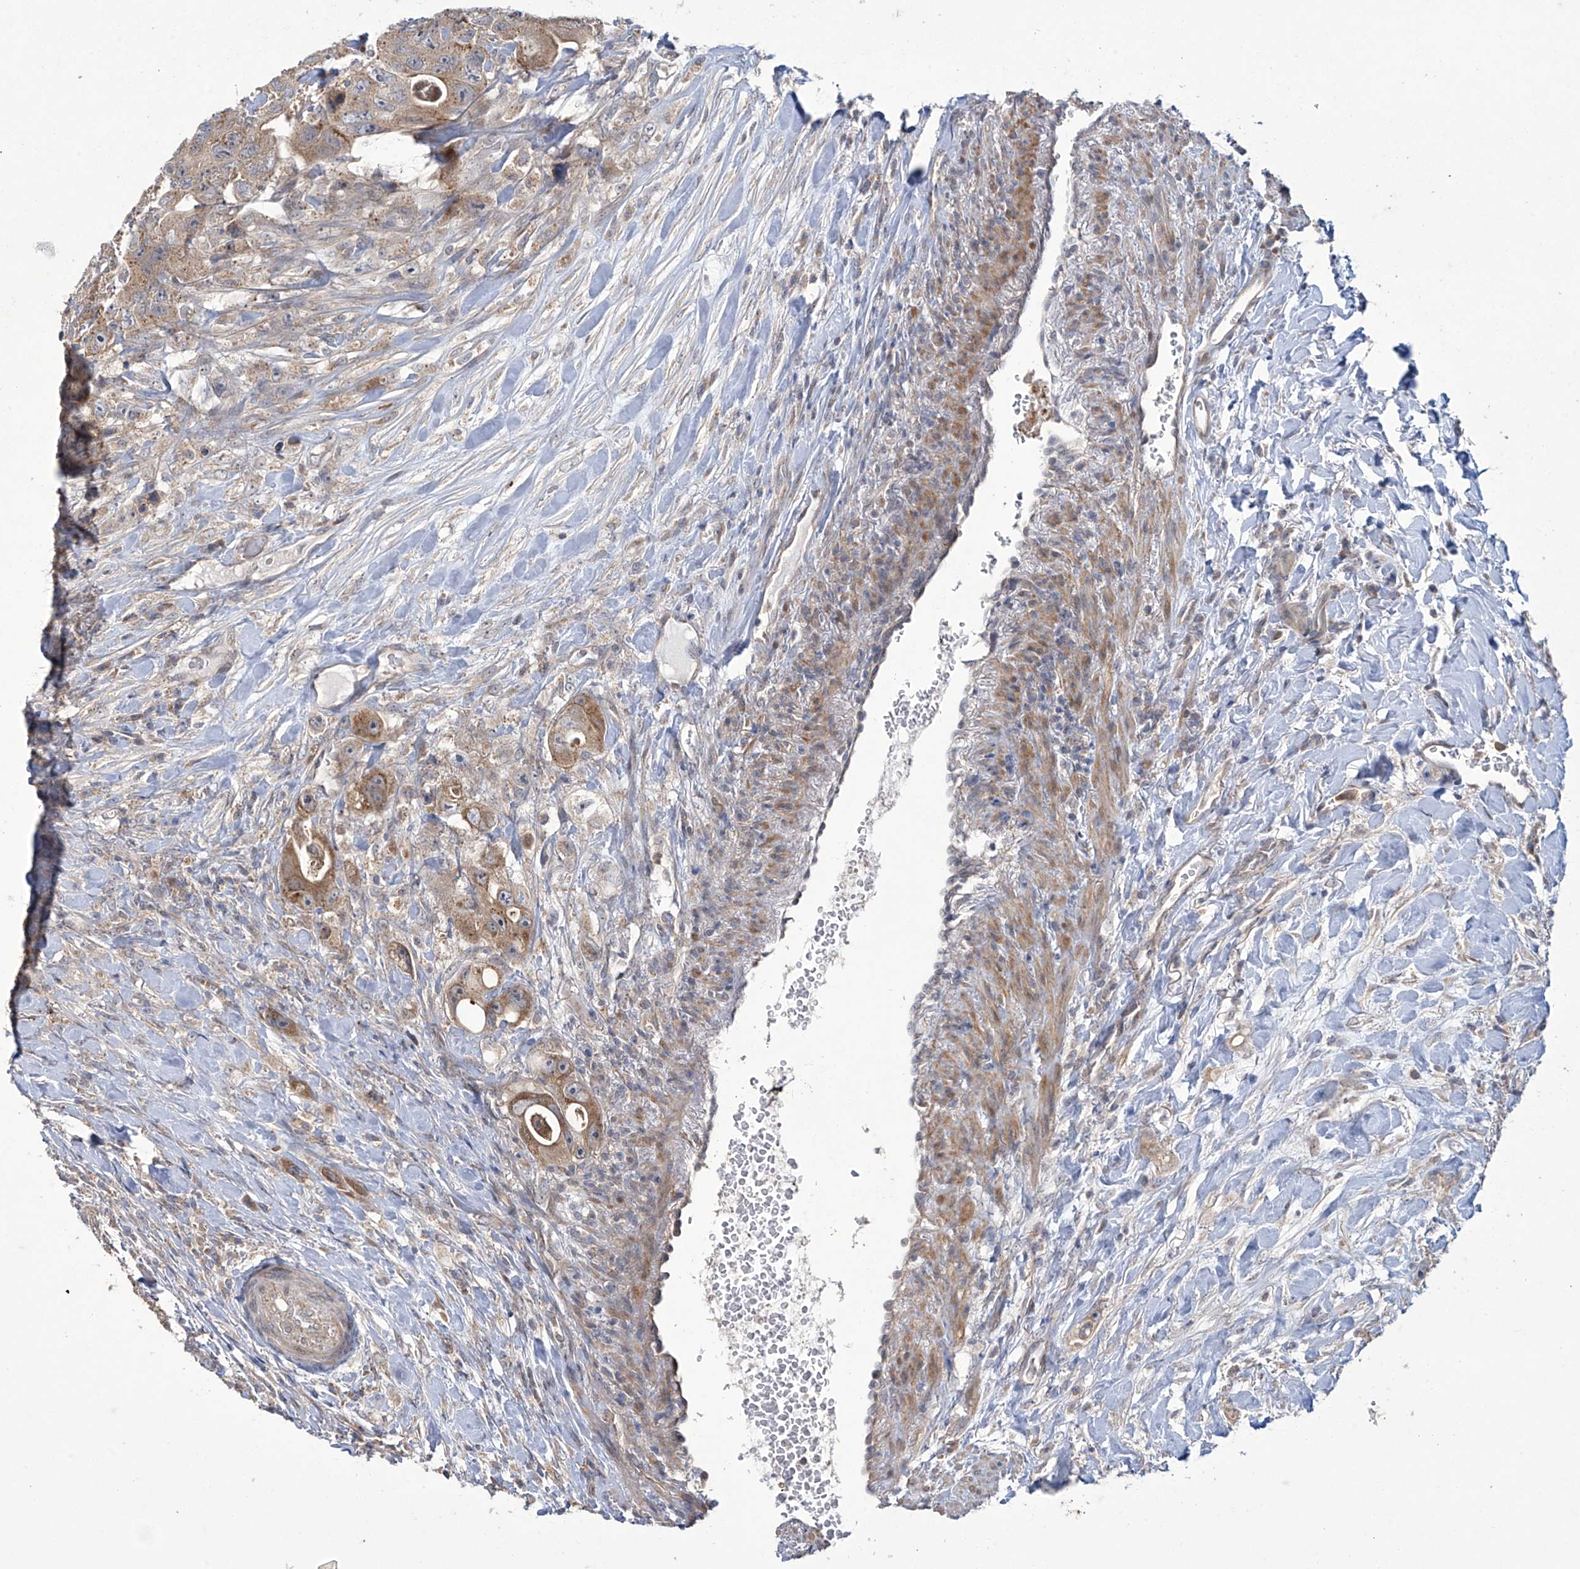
{"staining": {"intensity": "moderate", "quantity": ">75%", "location": "cytoplasmic/membranous"}, "tissue": "colorectal cancer", "cell_type": "Tumor cells", "image_type": "cancer", "snomed": [{"axis": "morphology", "description": "Adenocarcinoma, NOS"}, {"axis": "topography", "description": "Colon"}], "caption": "This is a histology image of immunohistochemistry (IHC) staining of colorectal cancer, which shows moderate staining in the cytoplasmic/membranous of tumor cells.", "gene": "TRIM60", "patient": {"sex": "female", "age": 46}}